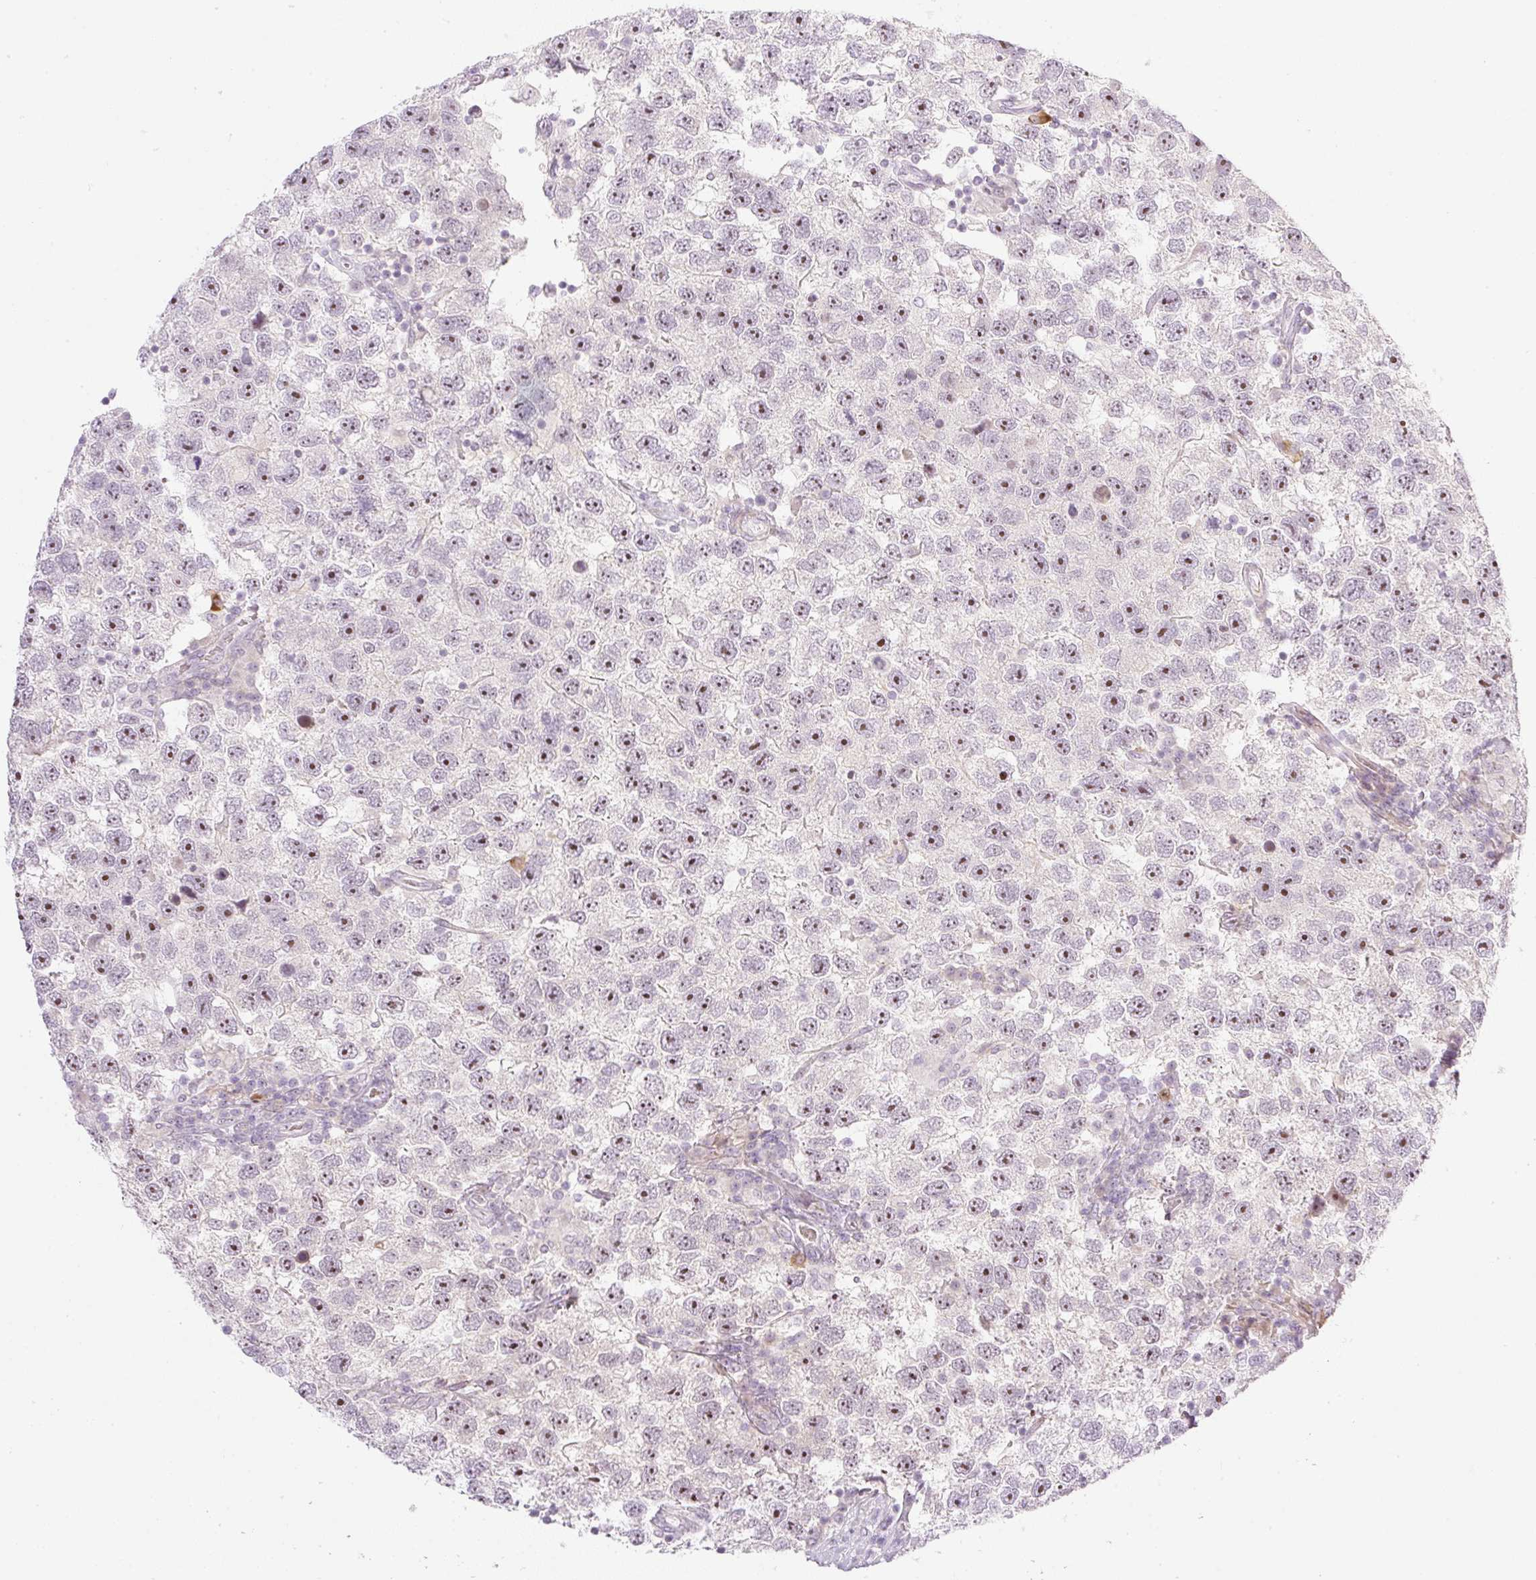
{"staining": {"intensity": "moderate", "quantity": ">75%", "location": "nuclear"}, "tissue": "testis cancer", "cell_type": "Tumor cells", "image_type": "cancer", "snomed": [{"axis": "morphology", "description": "Seminoma, NOS"}, {"axis": "topography", "description": "Testis"}], "caption": "Seminoma (testis) stained for a protein (brown) exhibits moderate nuclear positive expression in approximately >75% of tumor cells.", "gene": "AAR2", "patient": {"sex": "male", "age": 26}}